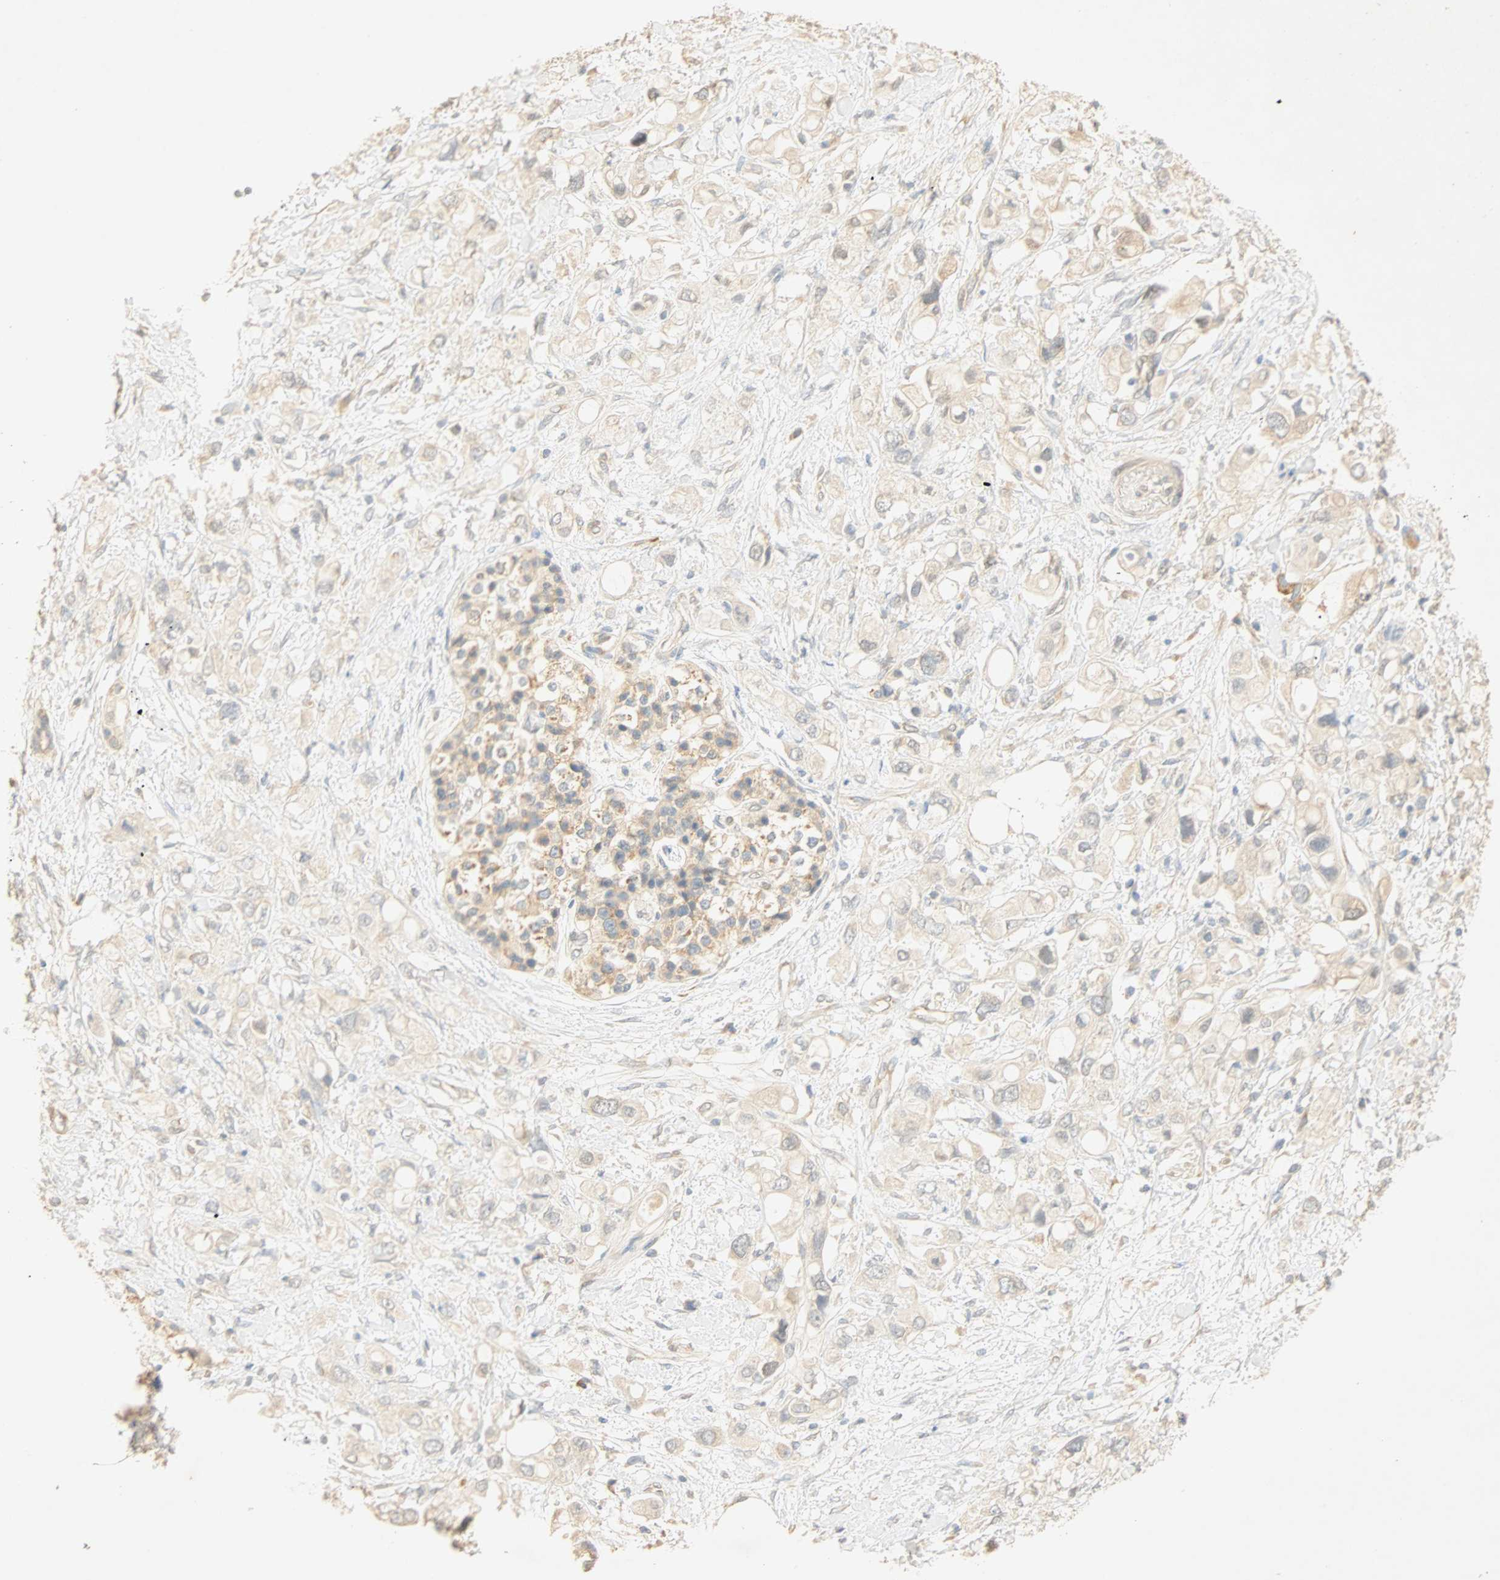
{"staining": {"intensity": "weak", "quantity": "<25%", "location": "cytoplasmic/membranous"}, "tissue": "pancreatic cancer", "cell_type": "Tumor cells", "image_type": "cancer", "snomed": [{"axis": "morphology", "description": "Adenocarcinoma, NOS"}, {"axis": "topography", "description": "Pancreas"}], "caption": "Photomicrograph shows no significant protein expression in tumor cells of adenocarcinoma (pancreatic).", "gene": "SELENBP1", "patient": {"sex": "female", "age": 56}}